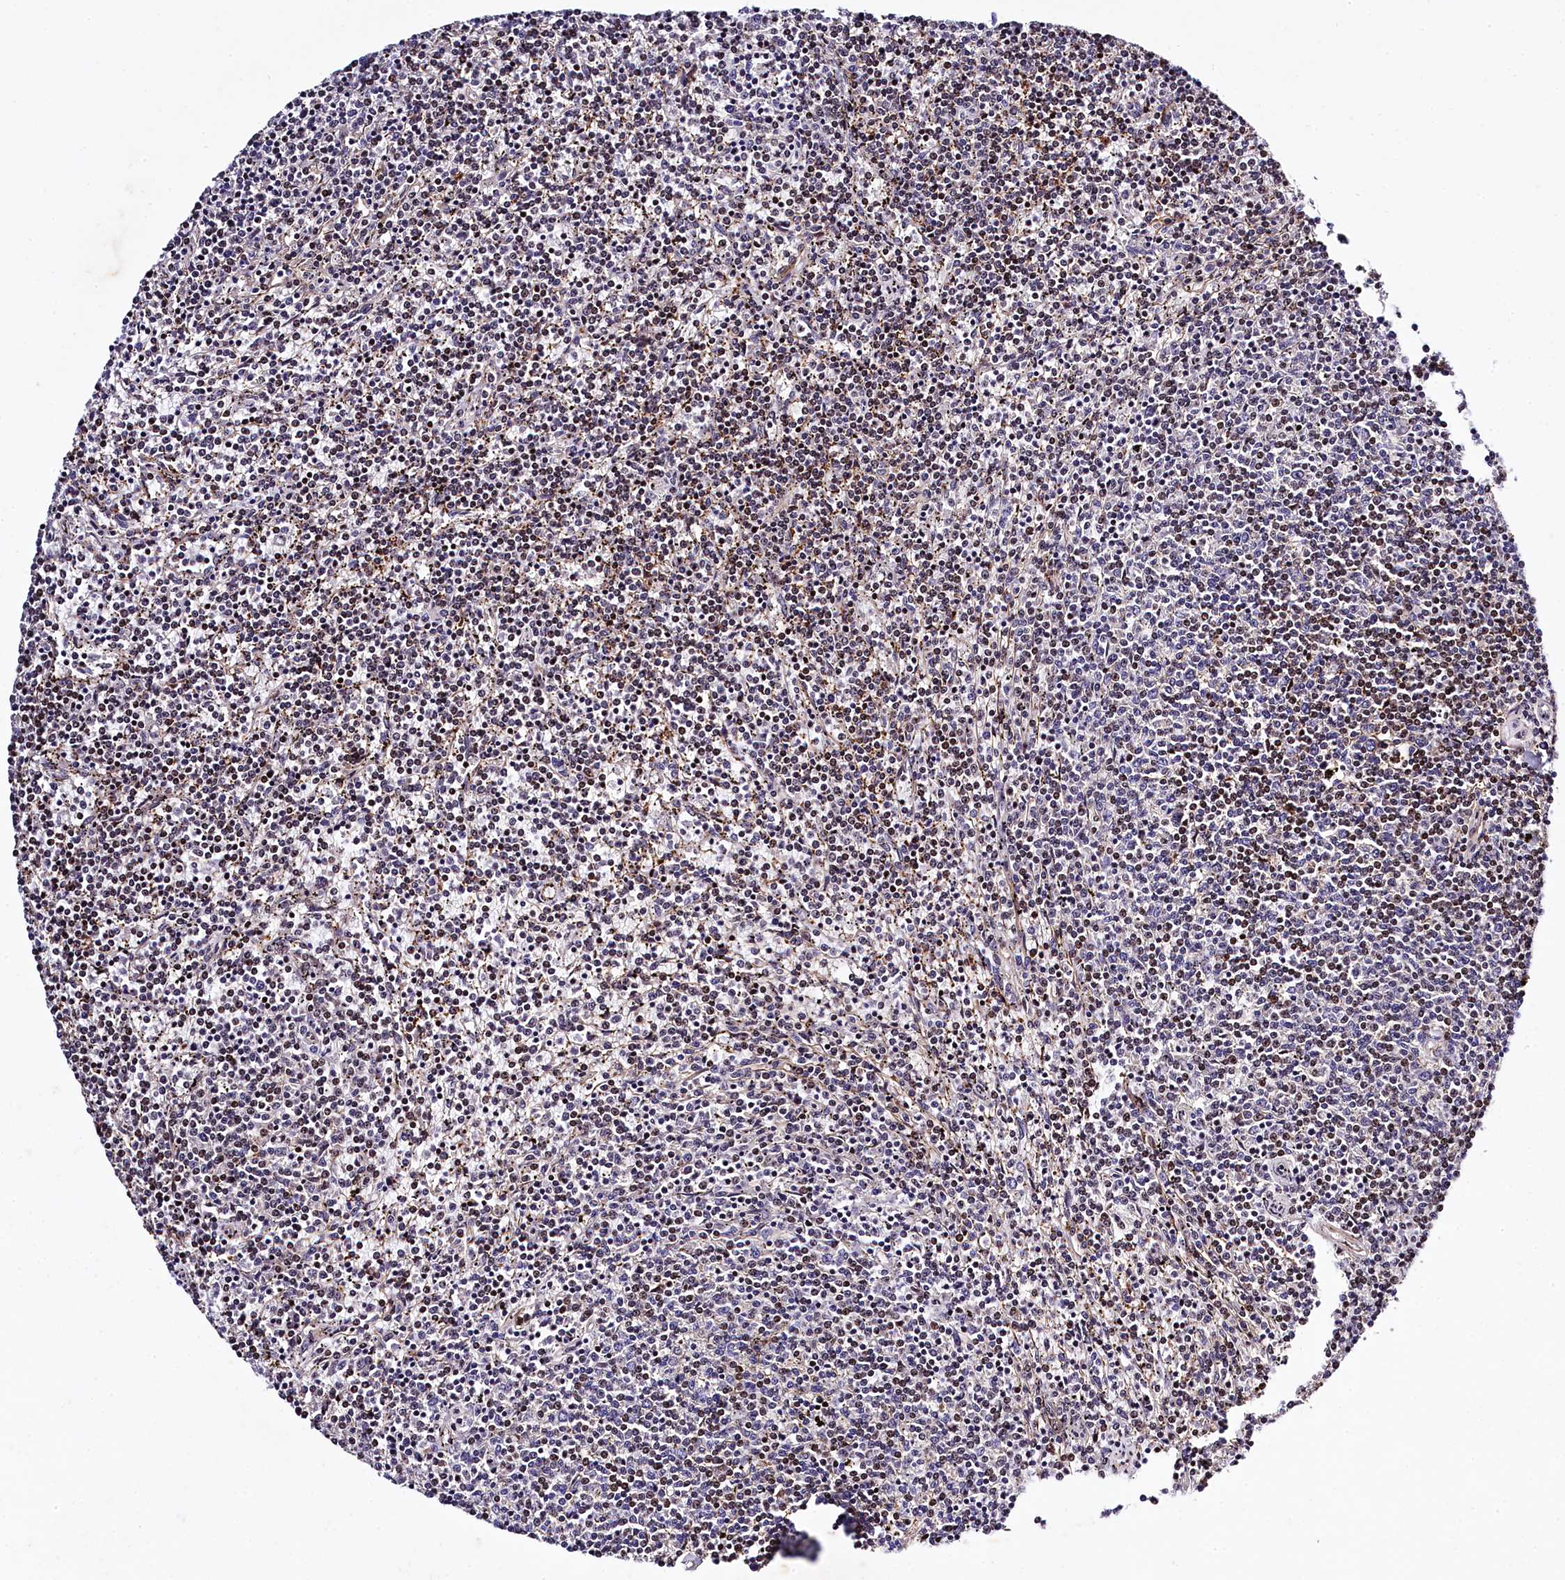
{"staining": {"intensity": "weak", "quantity": "<25%", "location": "nuclear"}, "tissue": "lymphoma", "cell_type": "Tumor cells", "image_type": "cancer", "snomed": [{"axis": "morphology", "description": "Malignant lymphoma, non-Hodgkin's type, Low grade"}, {"axis": "topography", "description": "Spleen"}], "caption": "This is an immunohistochemistry photomicrograph of human malignant lymphoma, non-Hodgkin's type (low-grade). There is no expression in tumor cells.", "gene": "SAMD10", "patient": {"sex": "female", "age": 50}}